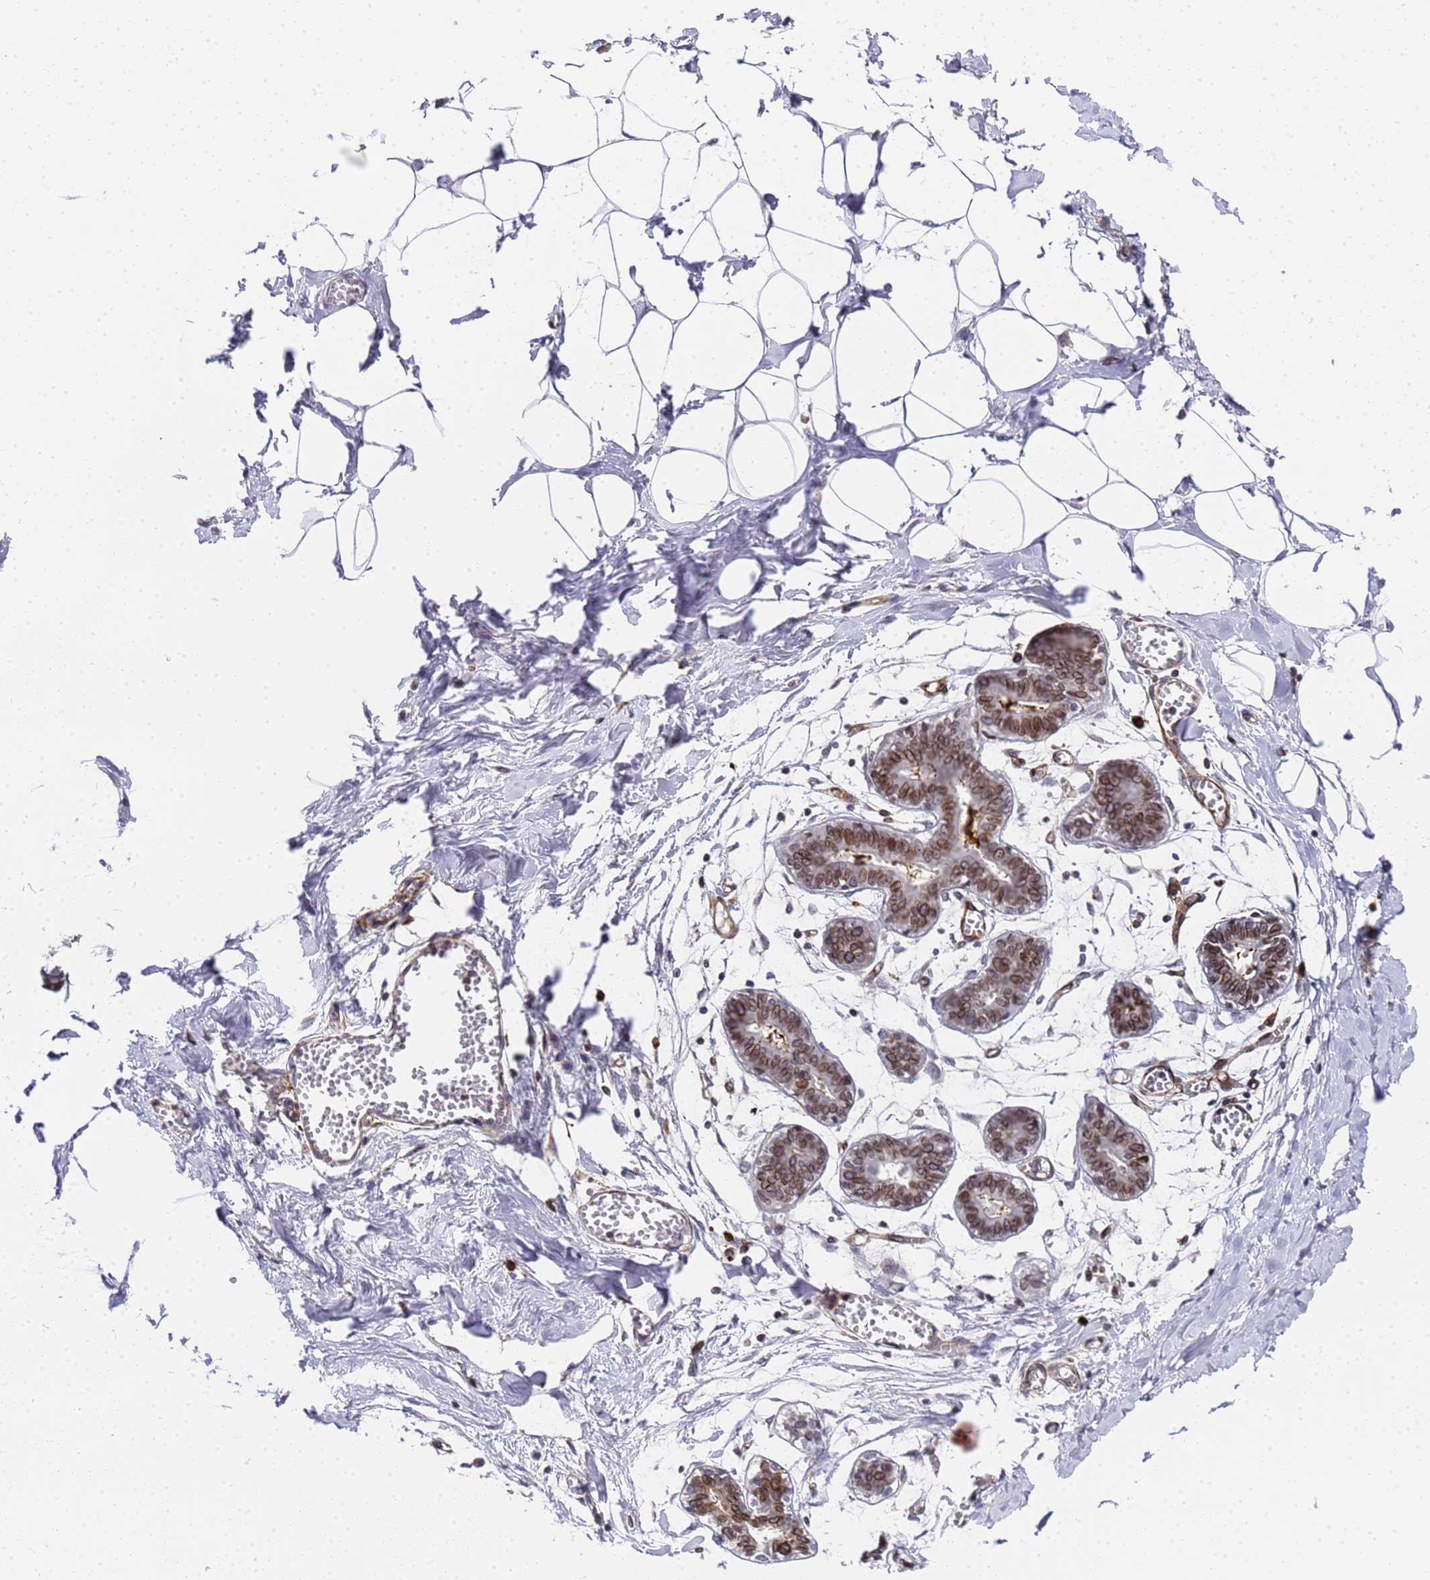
{"staining": {"intensity": "negative", "quantity": "none", "location": "none"}, "tissue": "breast", "cell_type": "Adipocytes", "image_type": "normal", "snomed": [{"axis": "morphology", "description": "Normal tissue, NOS"}, {"axis": "topography", "description": "Breast"}], "caption": "Photomicrograph shows no protein positivity in adipocytes of unremarkable breast. Nuclei are stained in blue.", "gene": "IGFBP7", "patient": {"sex": "female", "age": 27}}